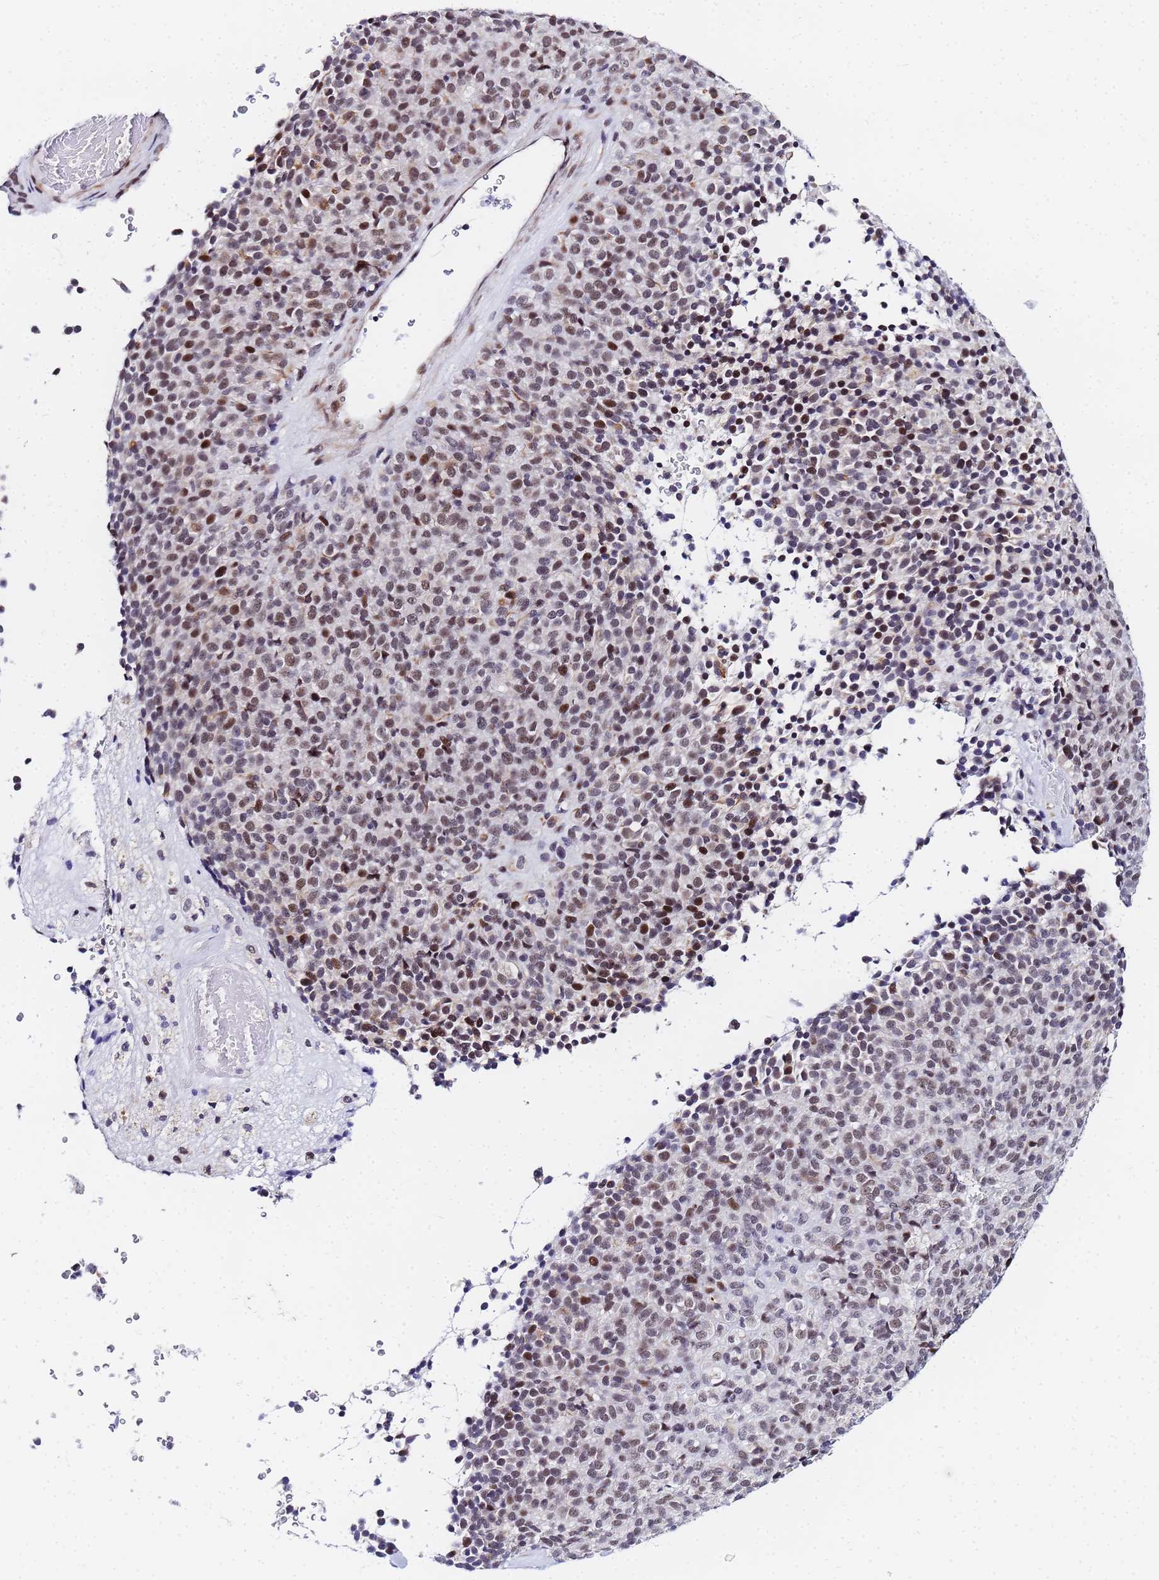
{"staining": {"intensity": "weak", "quantity": ">75%", "location": "nuclear"}, "tissue": "melanoma", "cell_type": "Tumor cells", "image_type": "cancer", "snomed": [{"axis": "morphology", "description": "Malignant melanoma, Metastatic site"}, {"axis": "topography", "description": "Brain"}], "caption": "Protein expression analysis of human melanoma reveals weak nuclear staining in approximately >75% of tumor cells.", "gene": "CKMT1A", "patient": {"sex": "female", "age": 56}}